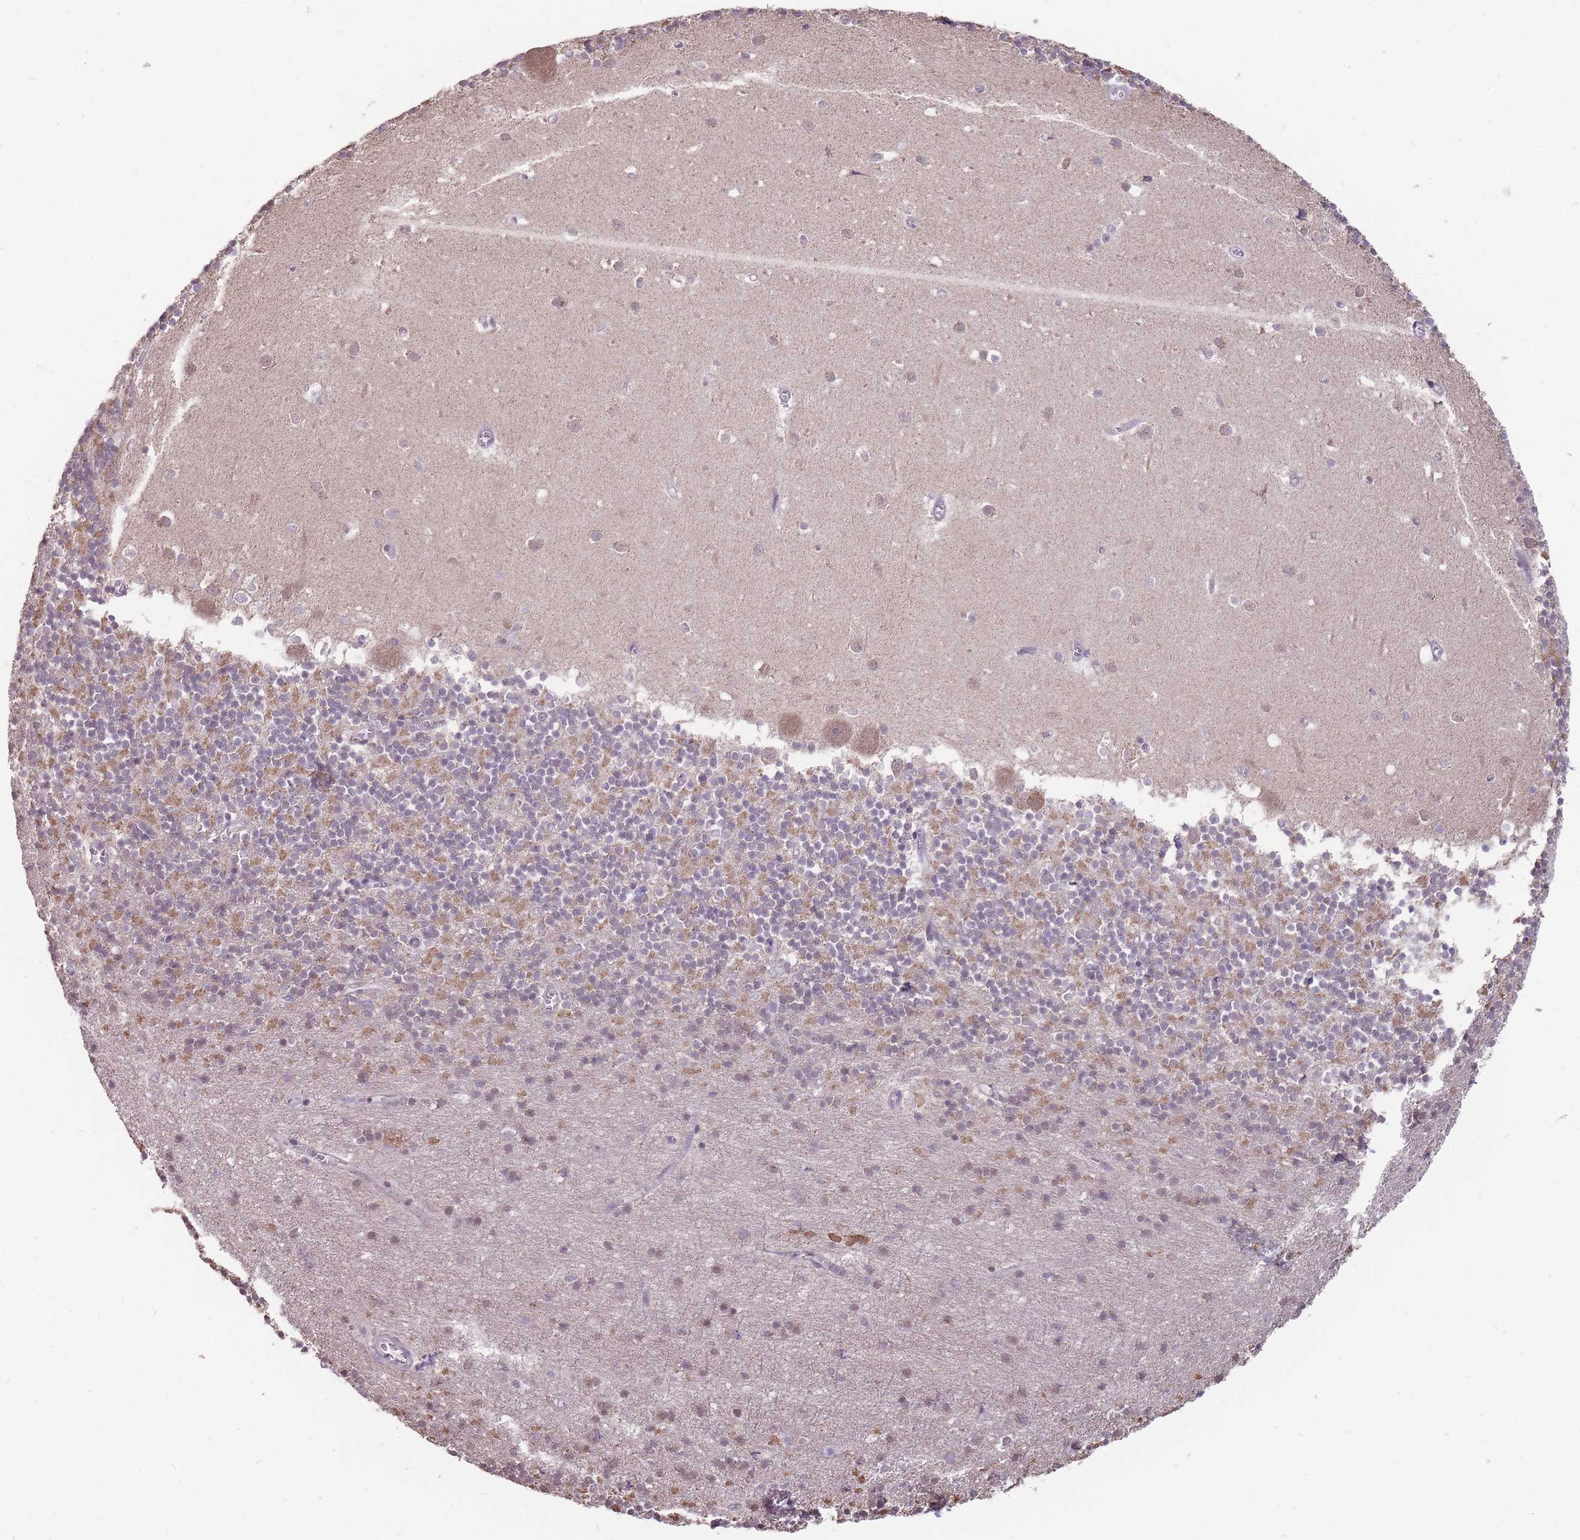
{"staining": {"intensity": "moderate", "quantity": "25%-75%", "location": "cytoplasmic/membranous"}, "tissue": "cerebellum", "cell_type": "Cells in granular layer", "image_type": "normal", "snomed": [{"axis": "morphology", "description": "Normal tissue, NOS"}, {"axis": "topography", "description": "Cerebellum"}], "caption": "A medium amount of moderate cytoplasmic/membranous staining is identified in about 25%-75% of cells in granular layer in normal cerebellum.", "gene": "NELL1", "patient": {"sex": "male", "age": 54}}